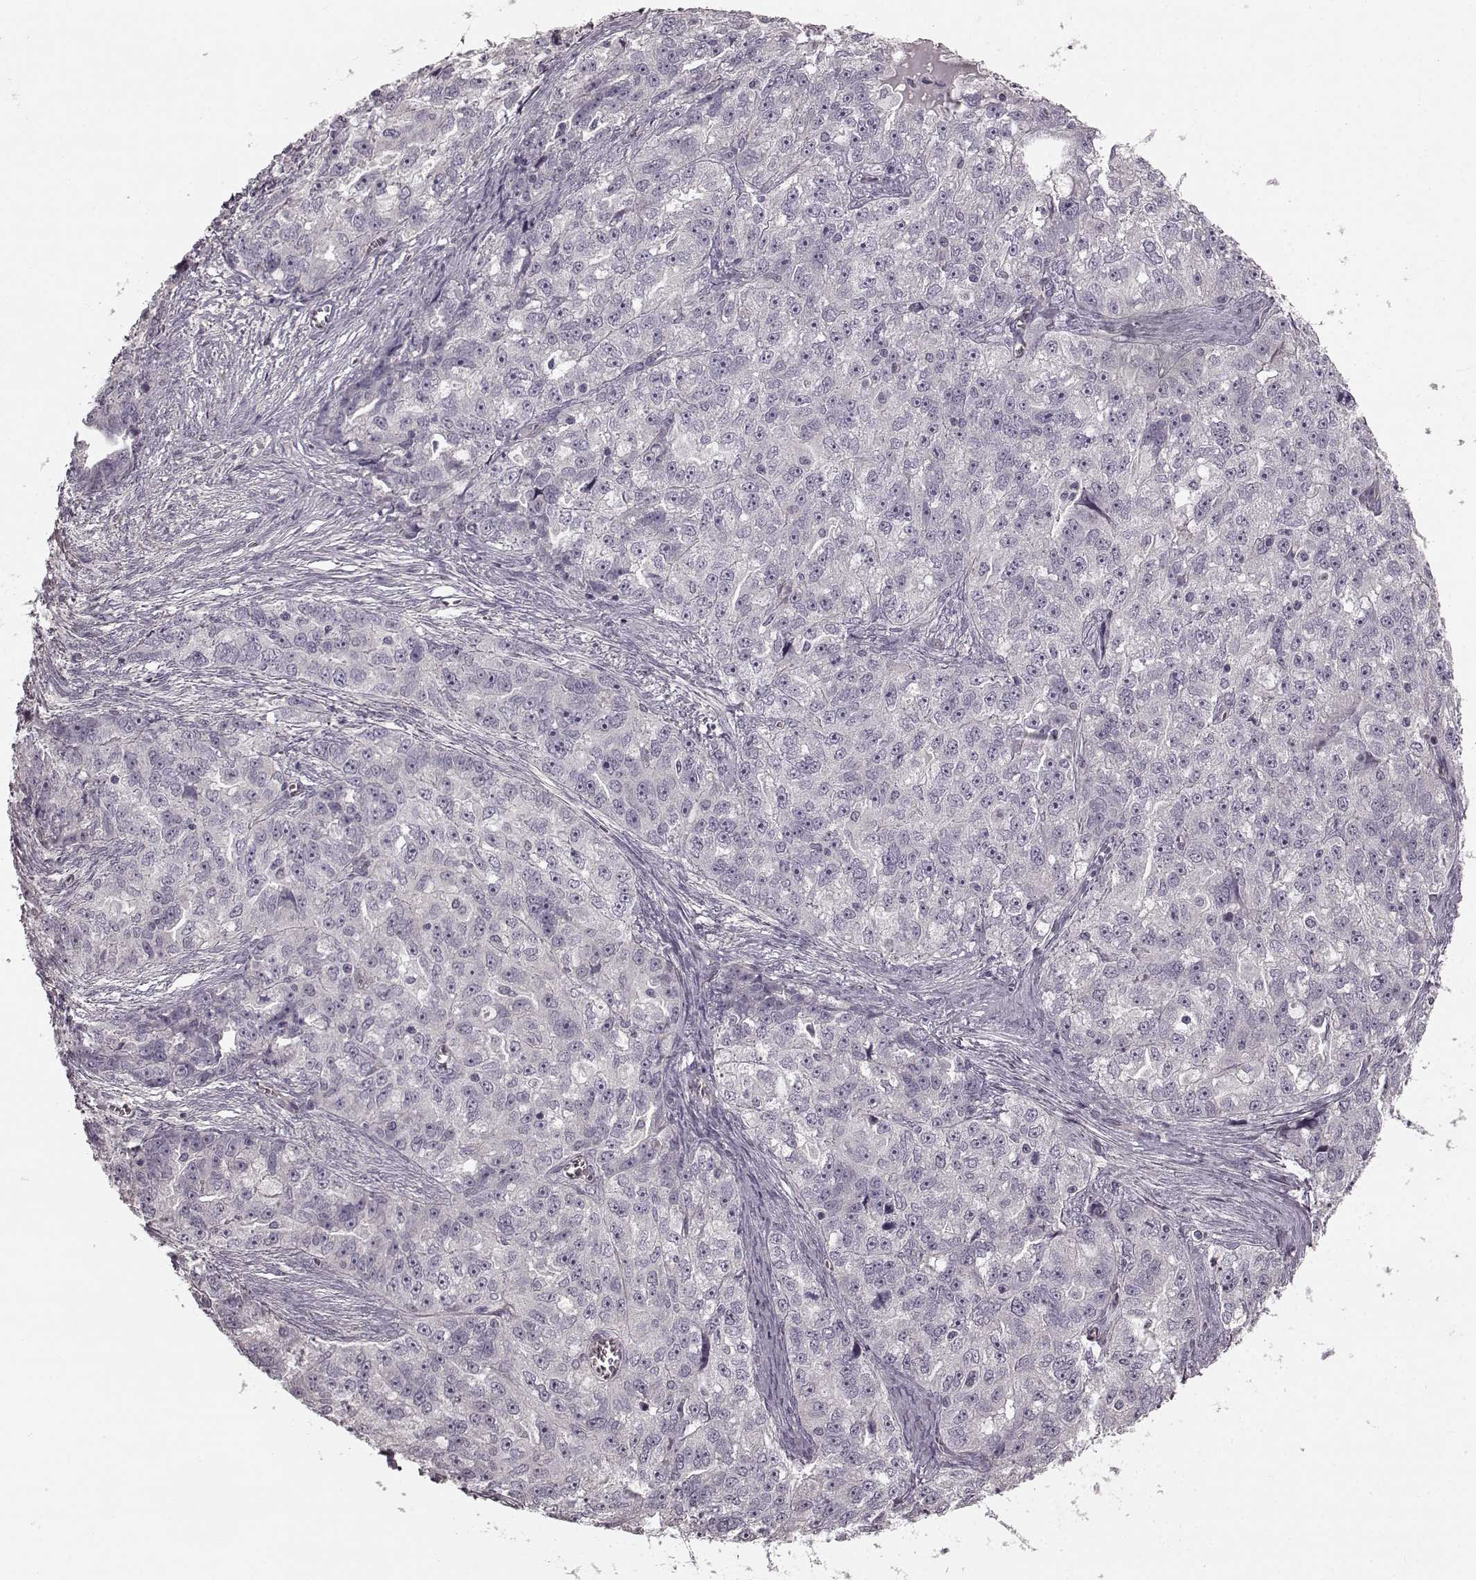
{"staining": {"intensity": "negative", "quantity": "none", "location": "none"}, "tissue": "ovarian cancer", "cell_type": "Tumor cells", "image_type": "cancer", "snomed": [{"axis": "morphology", "description": "Cystadenocarcinoma, serous, NOS"}, {"axis": "topography", "description": "Ovary"}], "caption": "DAB immunohistochemical staining of human ovarian cancer exhibits no significant staining in tumor cells. (DAB (3,3'-diaminobenzidine) immunohistochemistry visualized using brightfield microscopy, high magnification).", "gene": "PRKCE", "patient": {"sex": "female", "age": 51}}